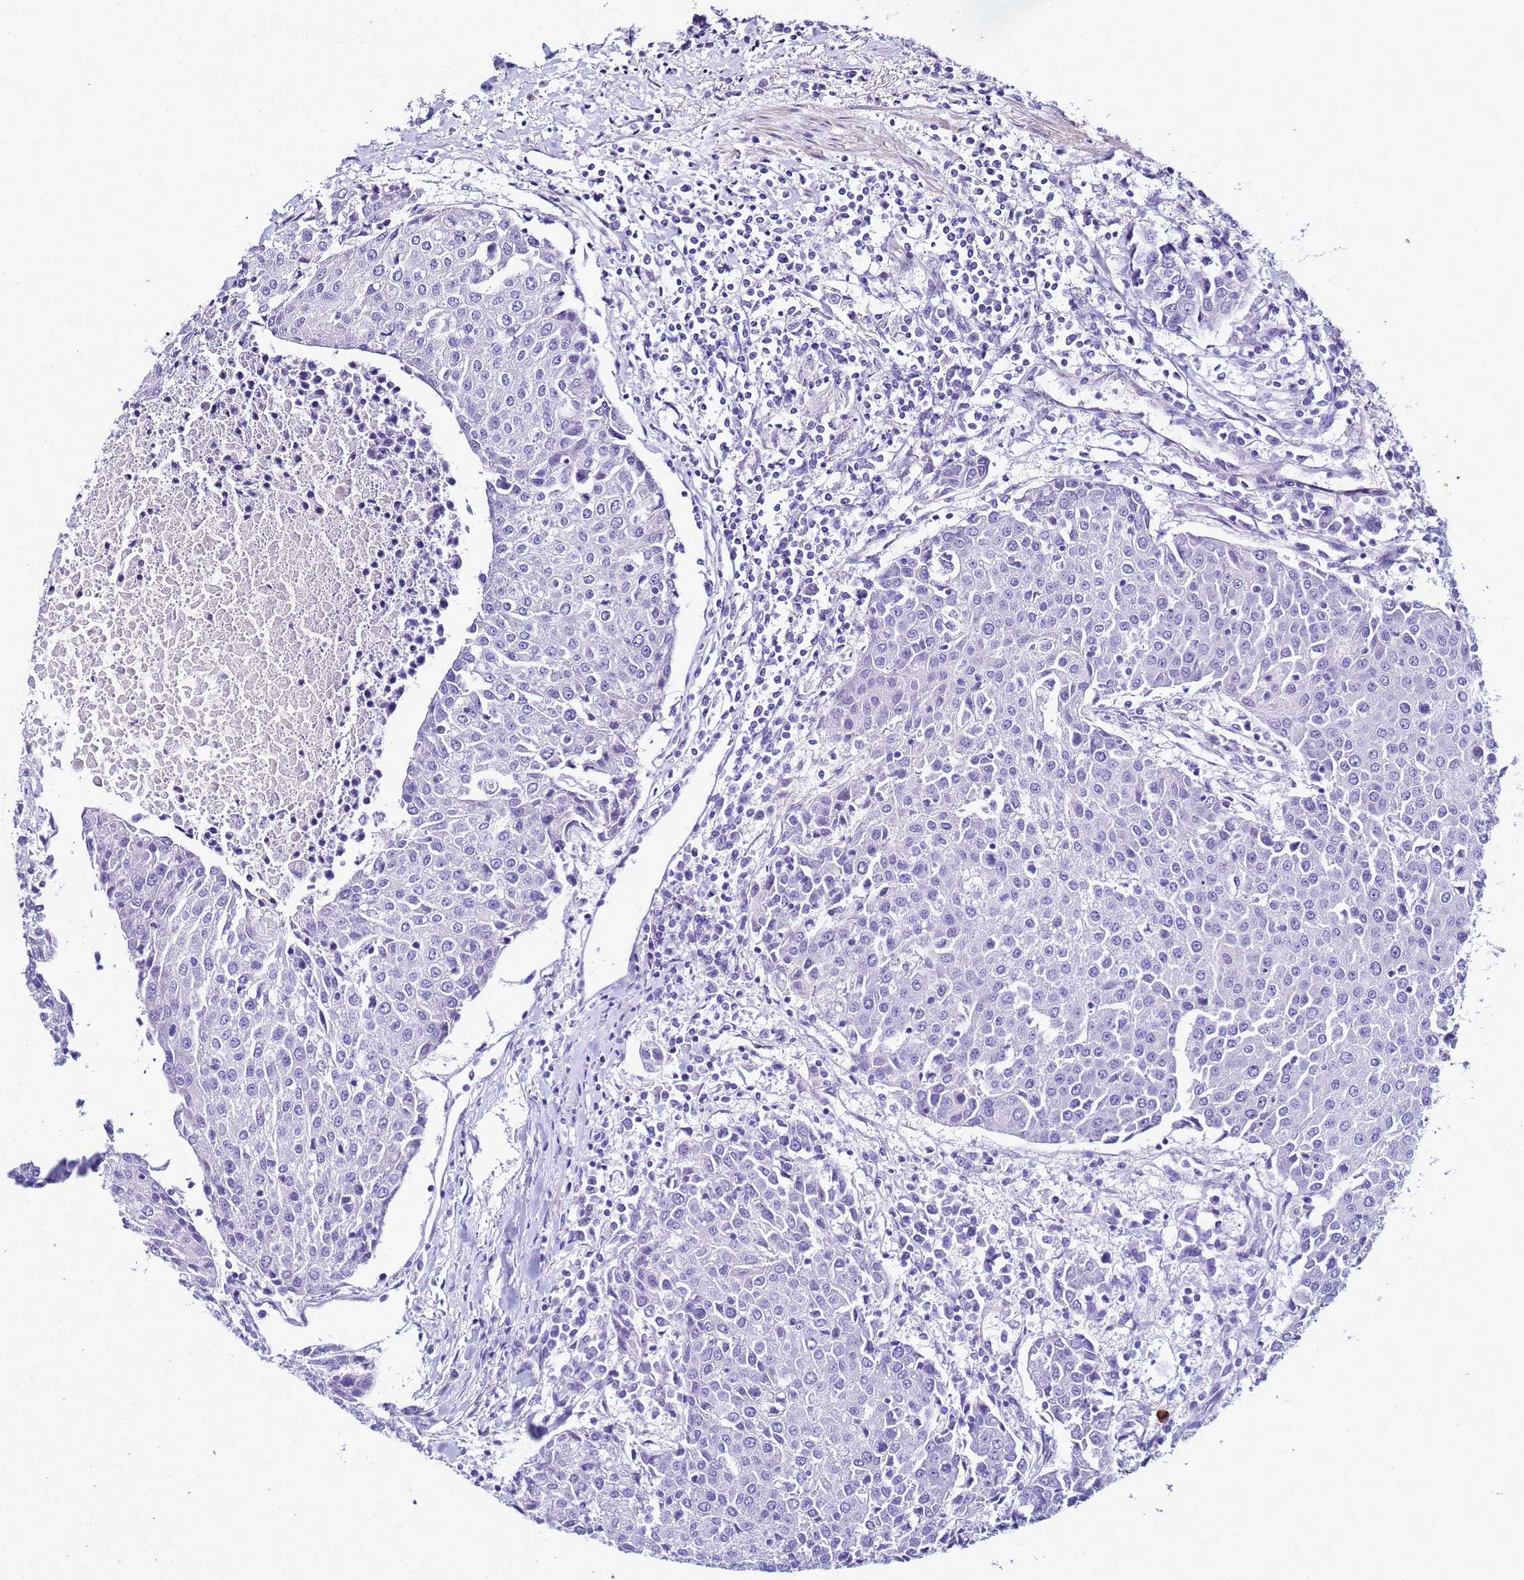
{"staining": {"intensity": "negative", "quantity": "none", "location": "none"}, "tissue": "urothelial cancer", "cell_type": "Tumor cells", "image_type": "cancer", "snomed": [{"axis": "morphology", "description": "Urothelial carcinoma, High grade"}, {"axis": "topography", "description": "Urinary bladder"}], "caption": "High power microscopy histopathology image of an immunohistochemistry (IHC) micrograph of high-grade urothelial carcinoma, revealing no significant staining in tumor cells.", "gene": "FAM166B", "patient": {"sex": "female", "age": 85}}